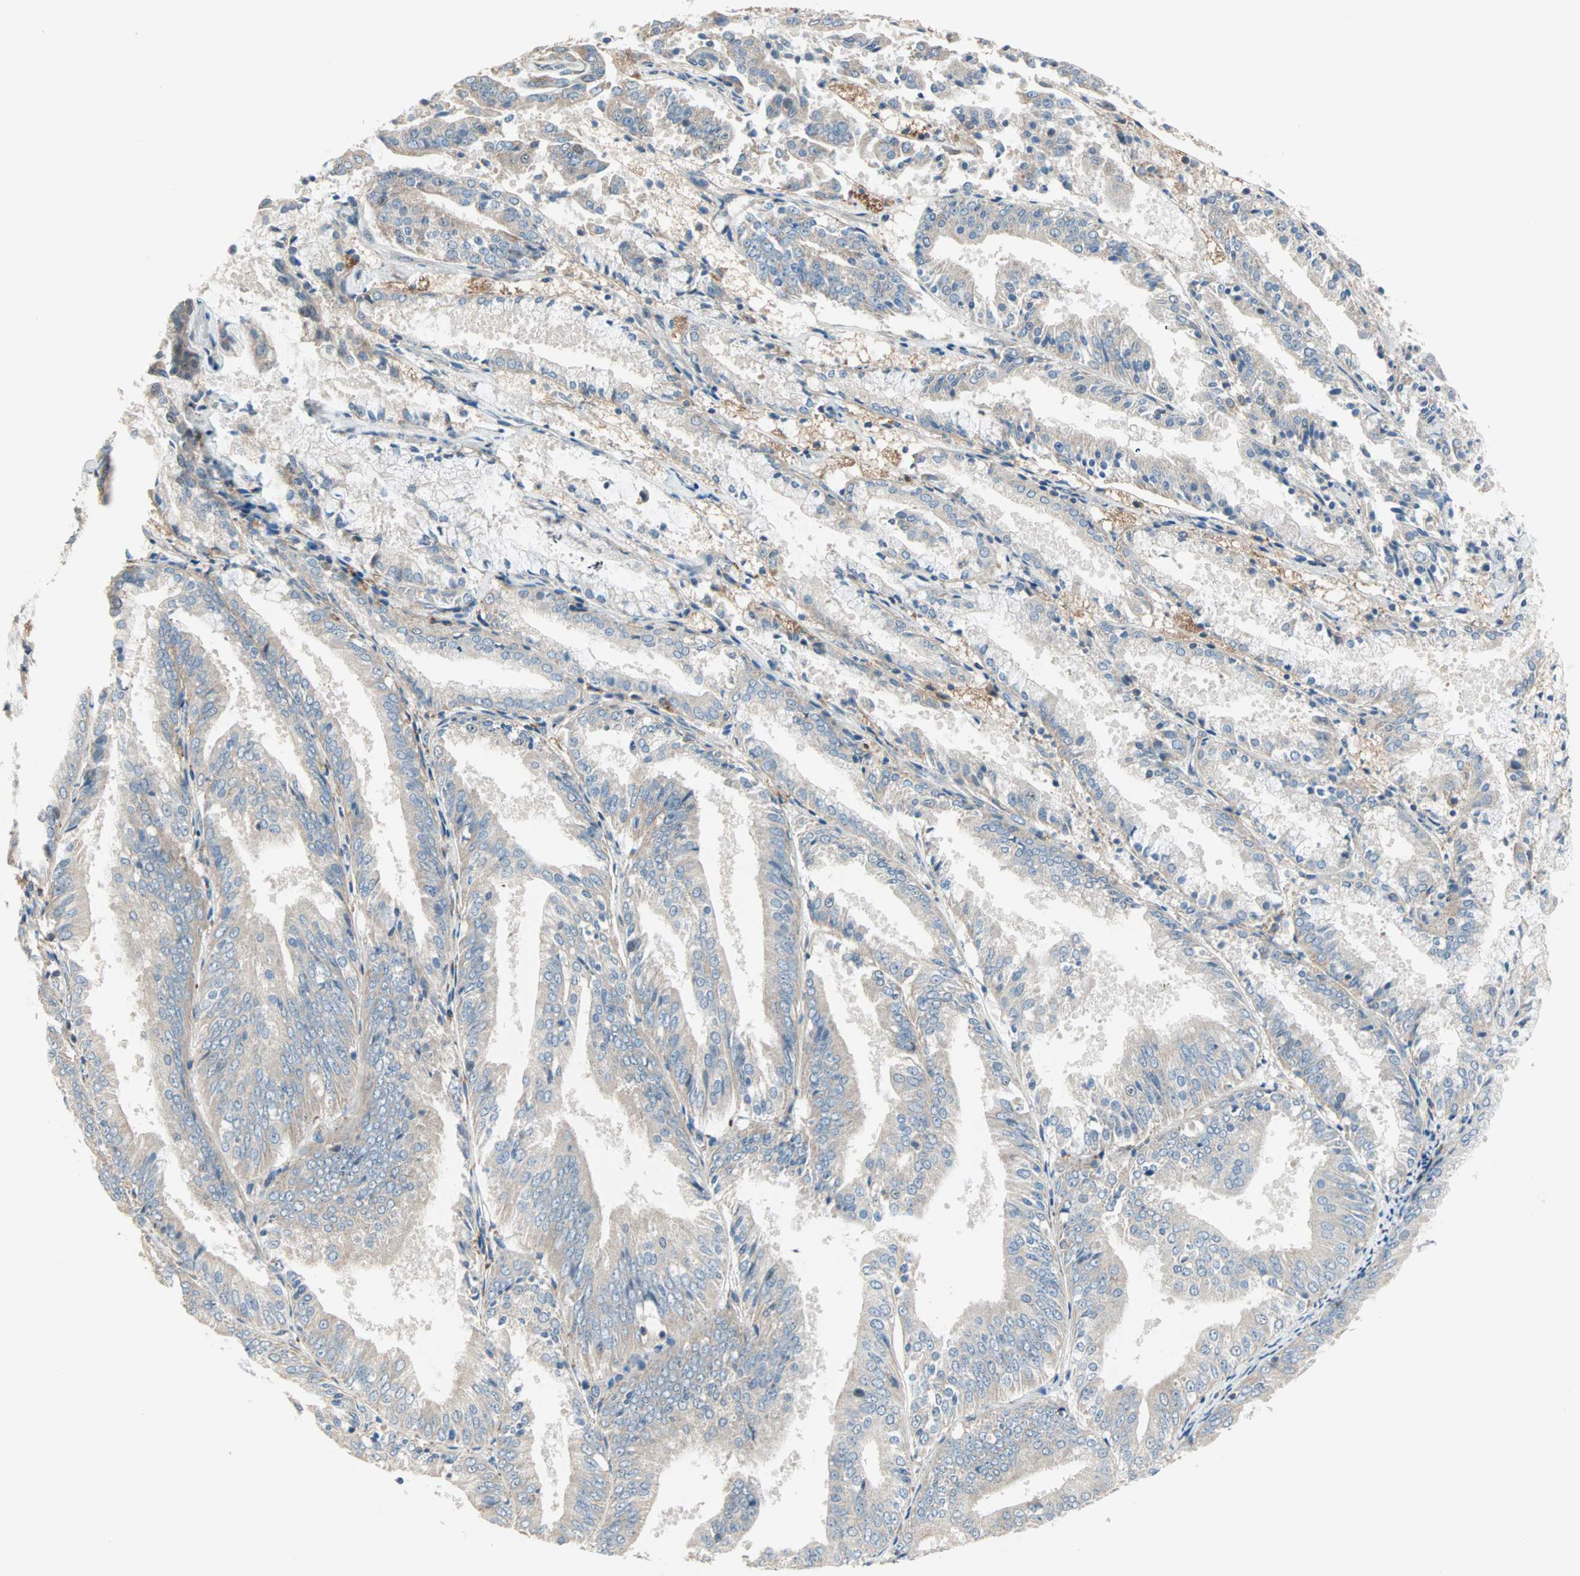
{"staining": {"intensity": "weak", "quantity": "25%-75%", "location": "cytoplasmic/membranous"}, "tissue": "endometrial cancer", "cell_type": "Tumor cells", "image_type": "cancer", "snomed": [{"axis": "morphology", "description": "Adenocarcinoma, NOS"}, {"axis": "topography", "description": "Endometrium"}], "caption": "This photomicrograph reveals immunohistochemistry (IHC) staining of human endometrial adenocarcinoma, with low weak cytoplasmic/membranous positivity in approximately 25%-75% of tumor cells.", "gene": "SAR1A", "patient": {"sex": "female", "age": 63}}